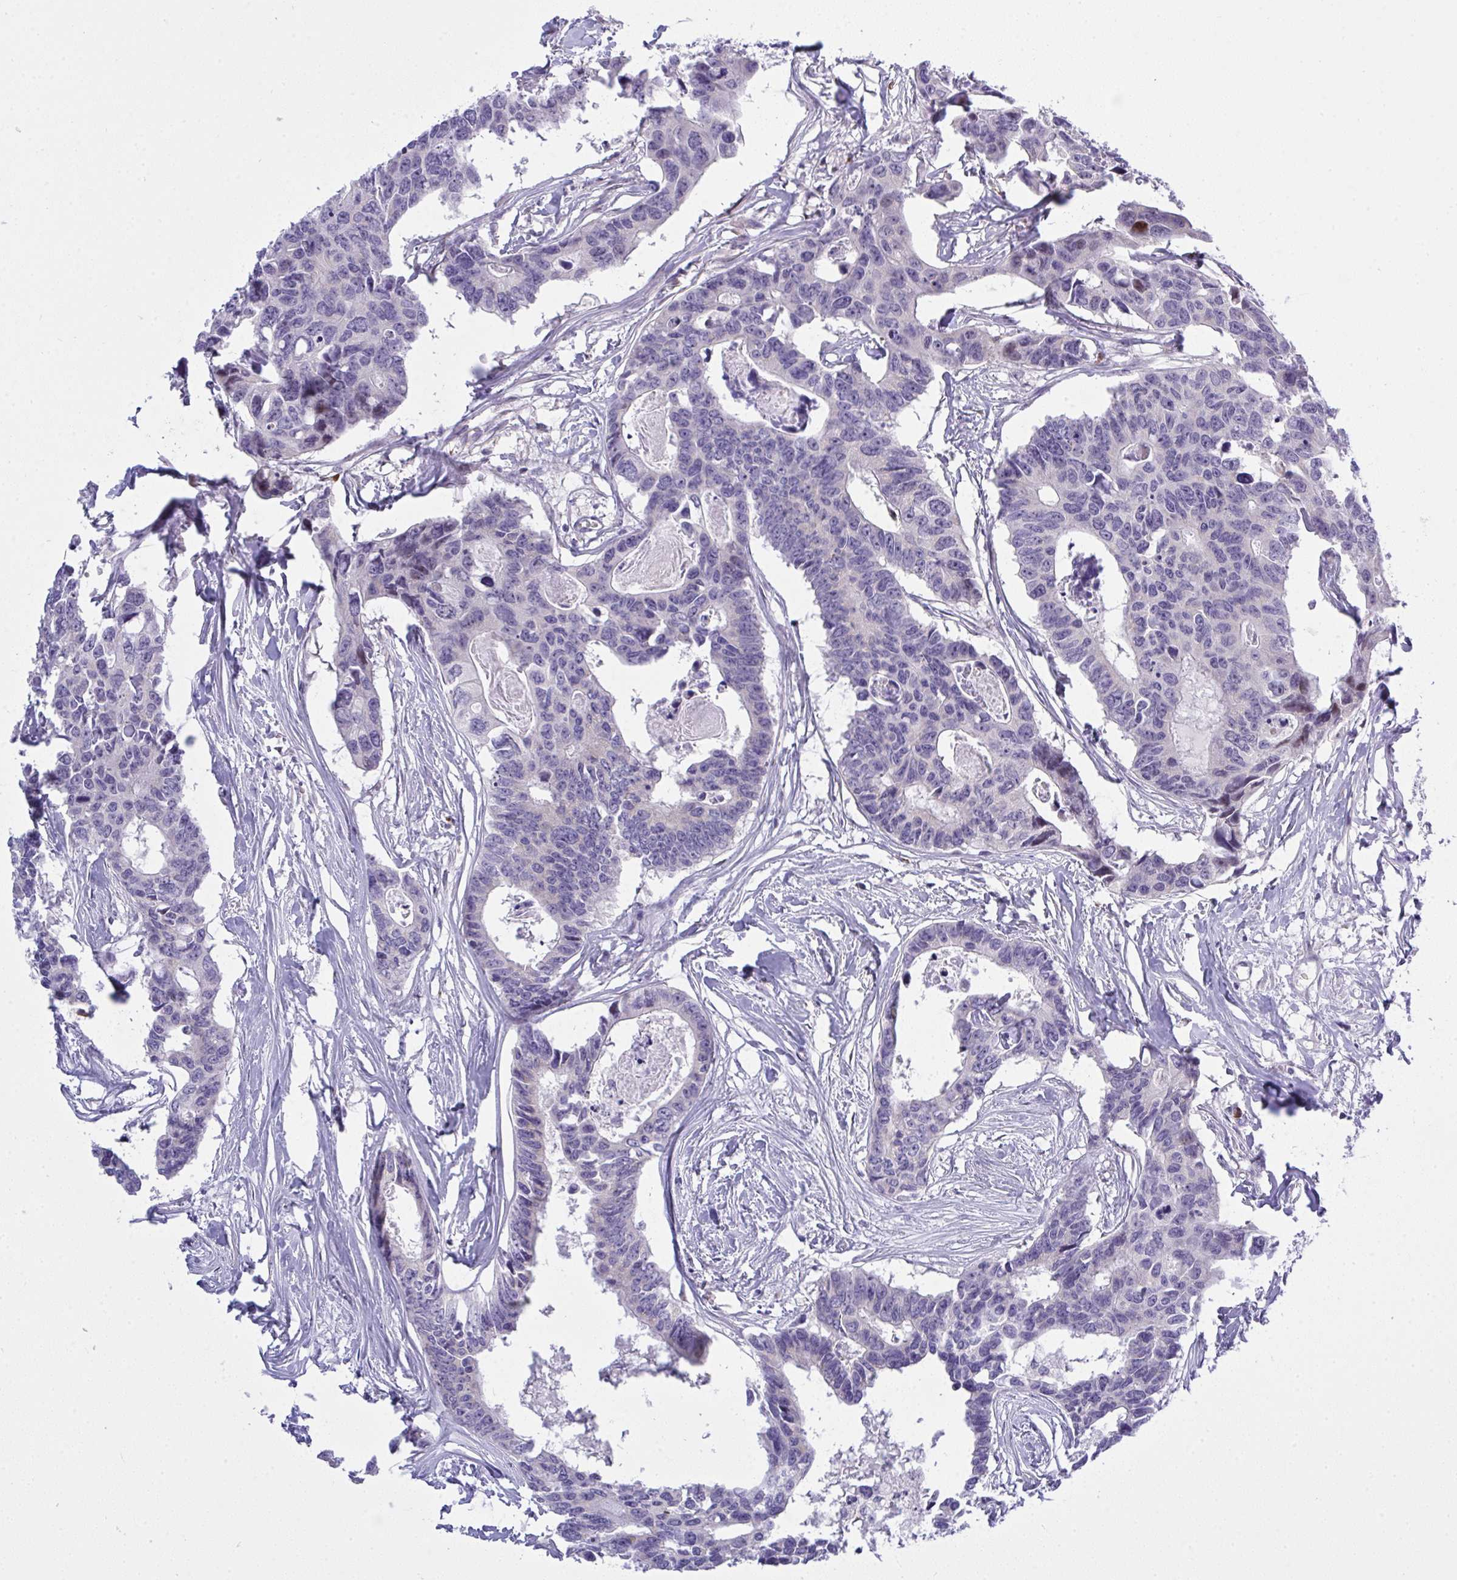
{"staining": {"intensity": "moderate", "quantity": "<25%", "location": "nuclear"}, "tissue": "colorectal cancer", "cell_type": "Tumor cells", "image_type": "cancer", "snomed": [{"axis": "morphology", "description": "Adenocarcinoma, NOS"}, {"axis": "topography", "description": "Rectum"}], "caption": "DAB (3,3'-diaminobenzidine) immunohistochemical staining of adenocarcinoma (colorectal) reveals moderate nuclear protein positivity in about <25% of tumor cells.", "gene": "ZNF554", "patient": {"sex": "male", "age": 57}}